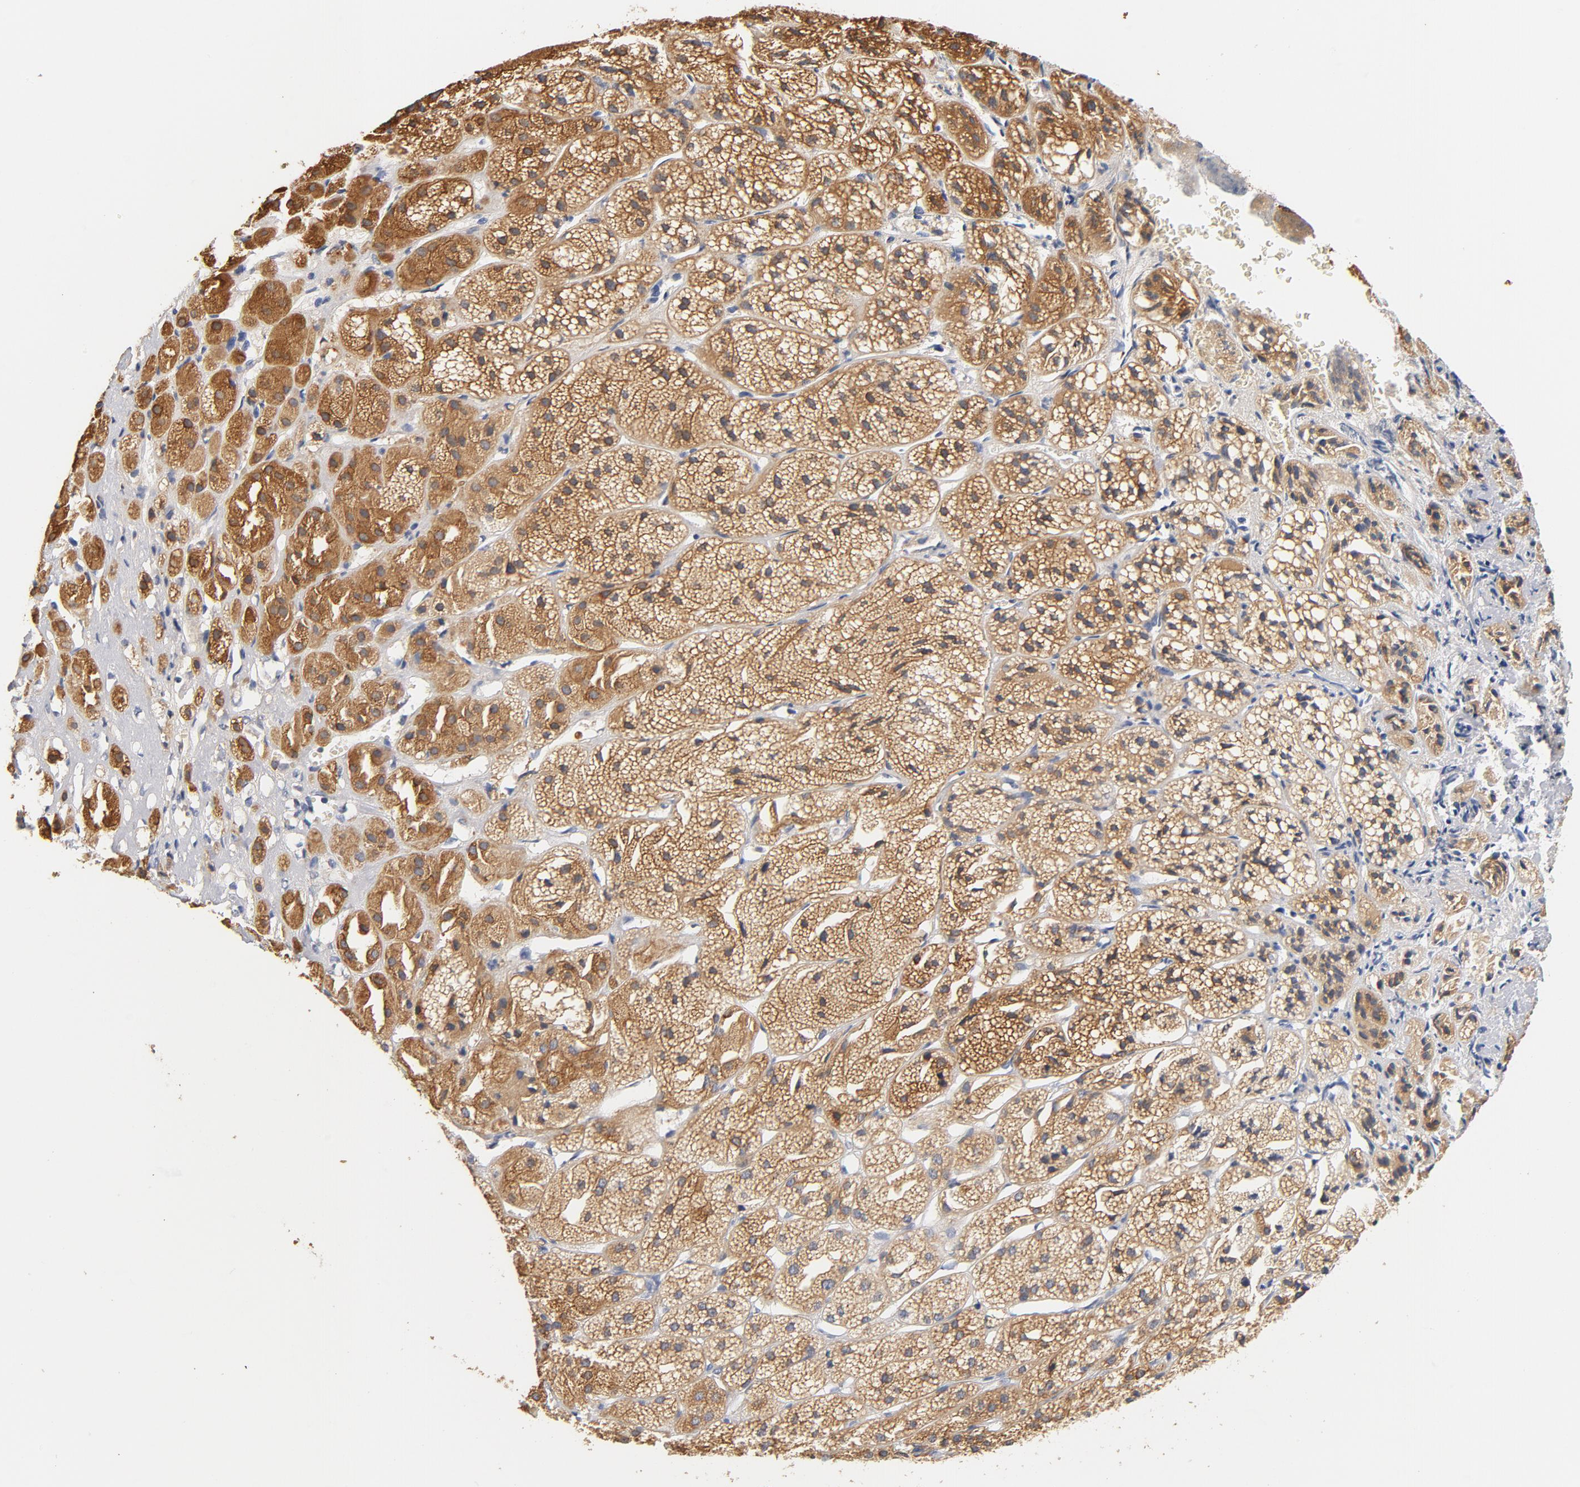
{"staining": {"intensity": "moderate", "quantity": ">75%", "location": "cytoplasmic/membranous"}, "tissue": "adrenal gland", "cell_type": "Glandular cells", "image_type": "normal", "snomed": [{"axis": "morphology", "description": "Normal tissue, NOS"}, {"axis": "topography", "description": "Adrenal gland"}], "caption": "Immunohistochemical staining of normal human adrenal gland demonstrates medium levels of moderate cytoplasmic/membranous staining in approximately >75% of glandular cells.", "gene": "EZR", "patient": {"sex": "female", "age": 71}}